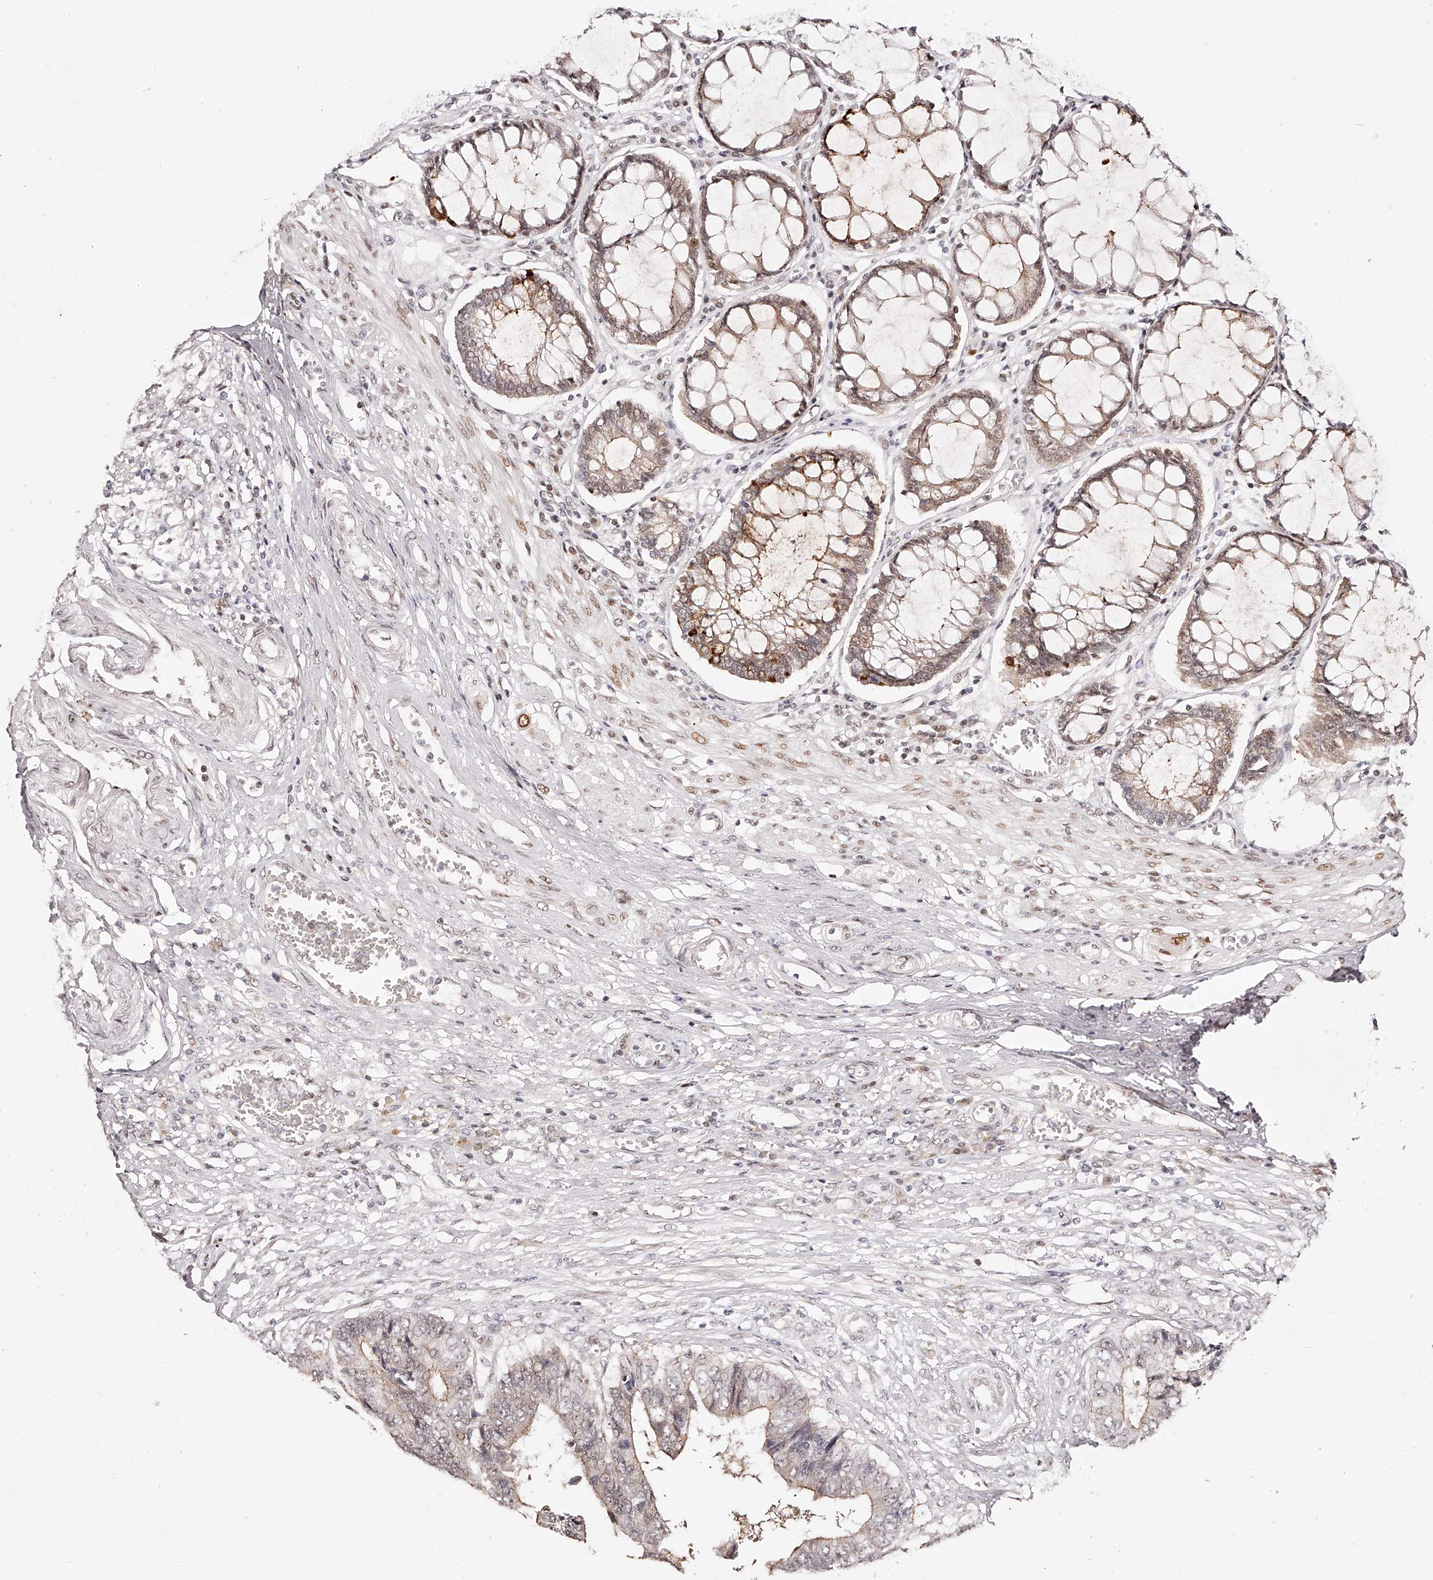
{"staining": {"intensity": "weak", "quantity": "<25%", "location": "cytoplasmic/membranous,nuclear"}, "tissue": "colorectal cancer", "cell_type": "Tumor cells", "image_type": "cancer", "snomed": [{"axis": "morphology", "description": "Adenocarcinoma, NOS"}, {"axis": "topography", "description": "Rectum"}], "caption": "Colorectal adenocarcinoma was stained to show a protein in brown. There is no significant expression in tumor cells.", "gene": "USF3", "patient": {"sex": "male", "age": 84}}